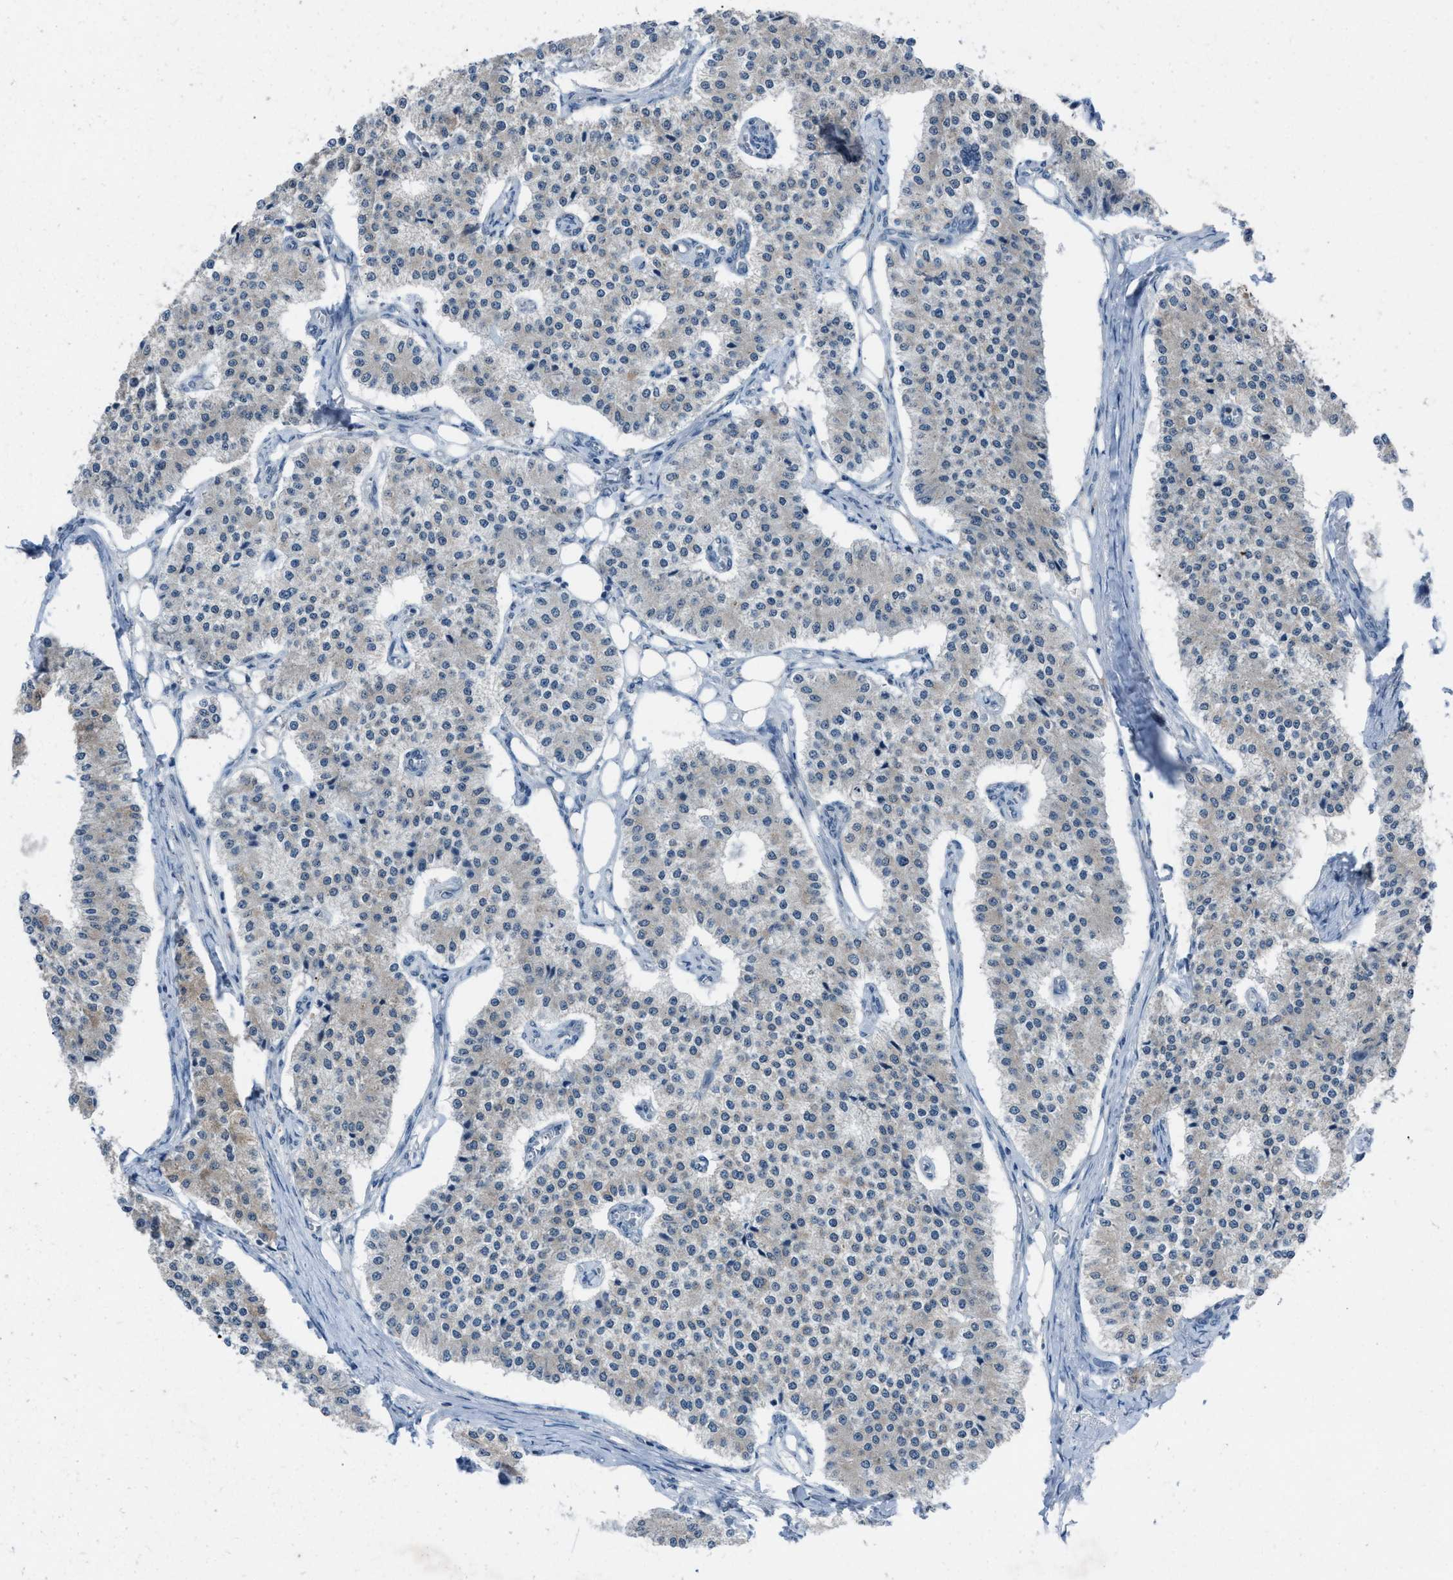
{"staining": {"intensity": "negative", "quantity": "none", "location": "none"}, "tissue": "carcinoid", "cell_type": "Tumor cells", "image_type": "cancer", "snomed": [{"axis": "morphology", "description": "Carcinoid, malignant, NOS"}, {"axis": "topography", "description": "Colon"}], "caption": "The micrograph demonstrates no significant staining in tumor cells of carcinoid.", "gene": "ANAPC11", "patient": {"sex": "female", "age": 52}}